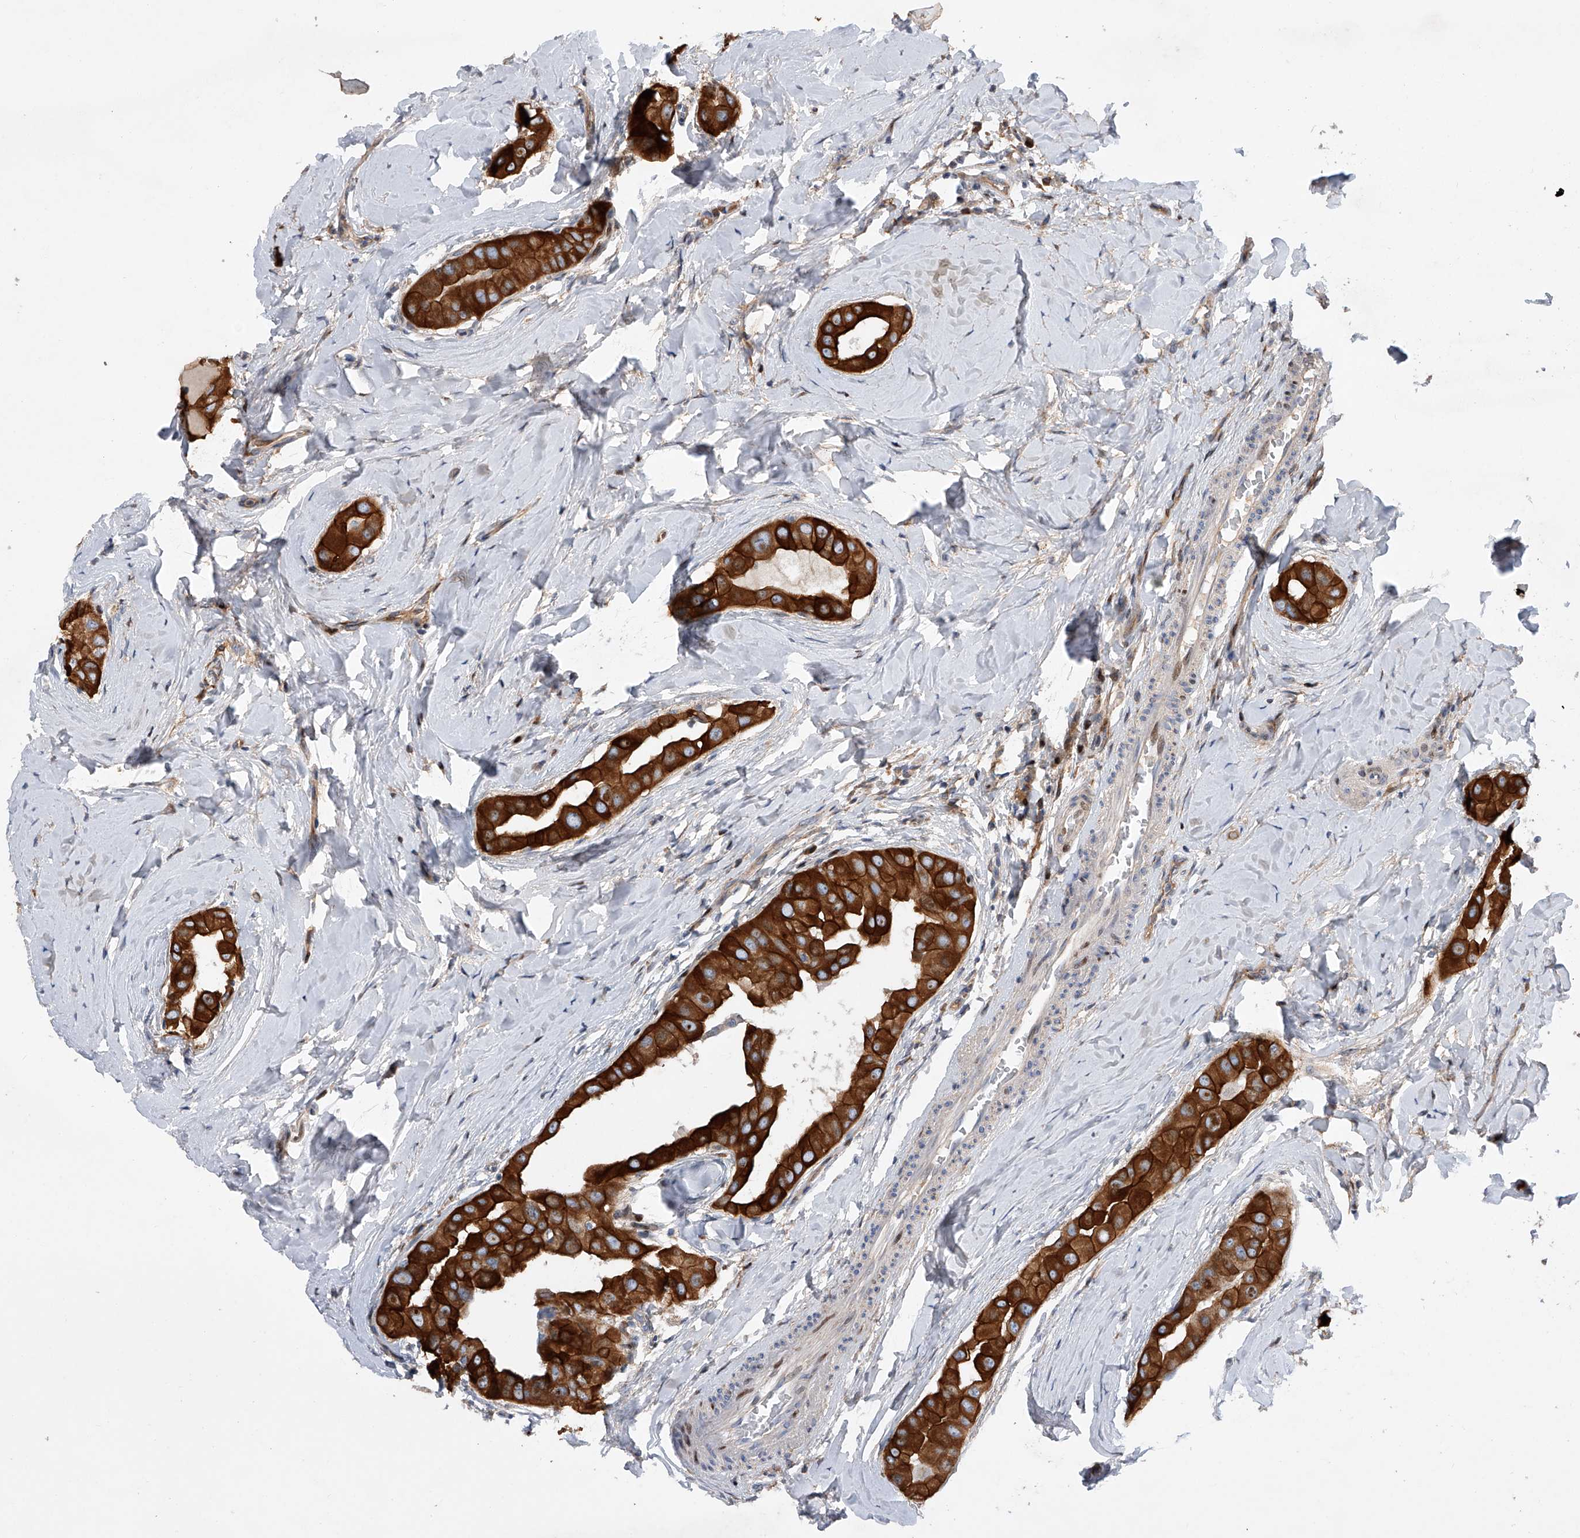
{"staining": {"intensity": "strong", "quantity": ">75%", "location": "cytoplasmic/membranous"}, "tissue": "thyroid cancer", "cell_type": "Tumor cells", "image_type": "cancer", "snomed": [{"axis": "morphology", "description": "Papillary adenocarcinoma, NOS"}, {"axis": "topography", "description": "Thyroid gland"}], "caption": "Immunohistochemical staining of thyroid papillary adenocarcinoma demonstrates strong cytoplasmic/membranous protein positivity in about >75% of tumor cells. Immunohistochemistry (ihc) stains the protein in brown and the nuclei are stained blue.", "gene": "CDH12", "patient": {"sex": "male", "age": 33}}